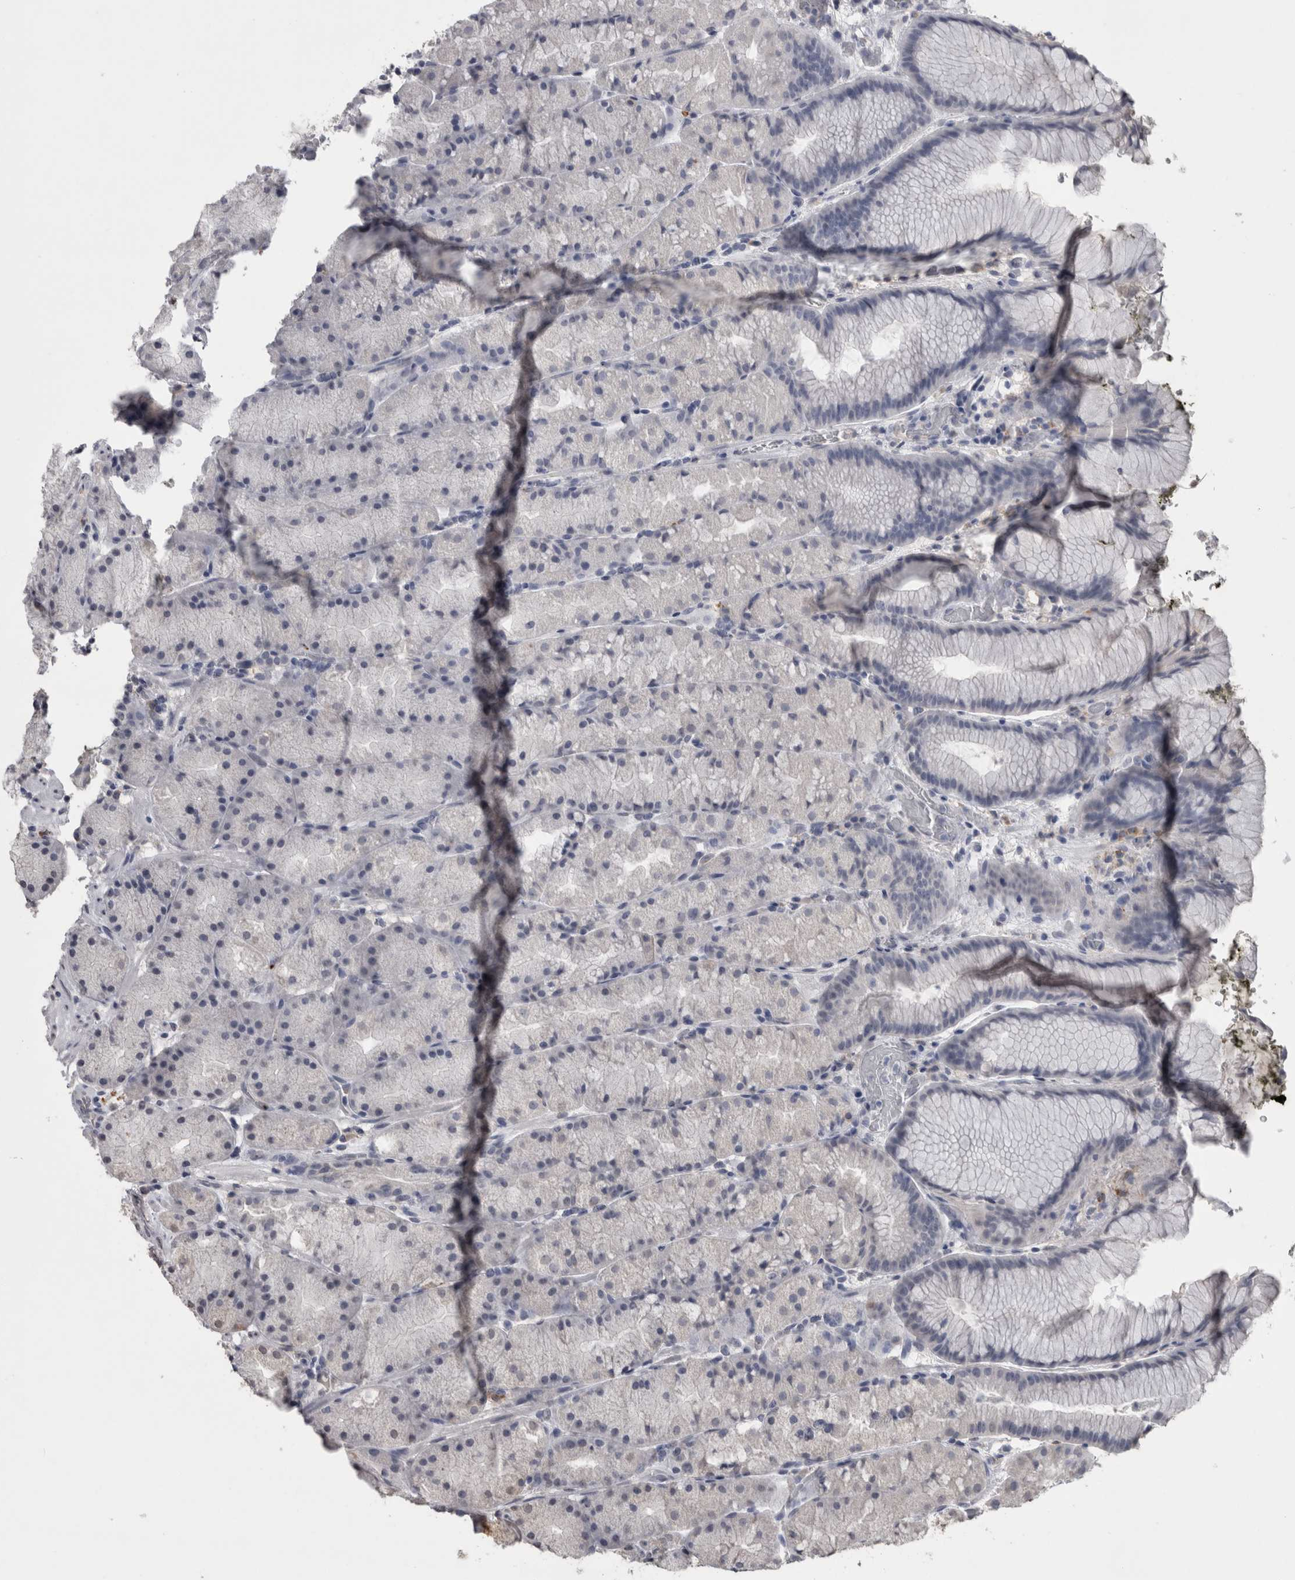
{"staining": {"intensity": "negative", "quantity": "none", "location": "none"}, "tissue": "stomach", "cell_type": "Glandular cells", "image_type": "normal", "snomed": [{"axis": "morphology", "description": "Normal tissue, NOS"}, {"axis": "topography", "description": "Stomach, upper"}, {"axis": "topography", "description": "Stomach"}], "caption": "DAB immunohistochemical staining of normal stomach reveals no significant expression in glandular cells.", "gene": "PAX5", "patient": {"sex": "male", "age": 48}}